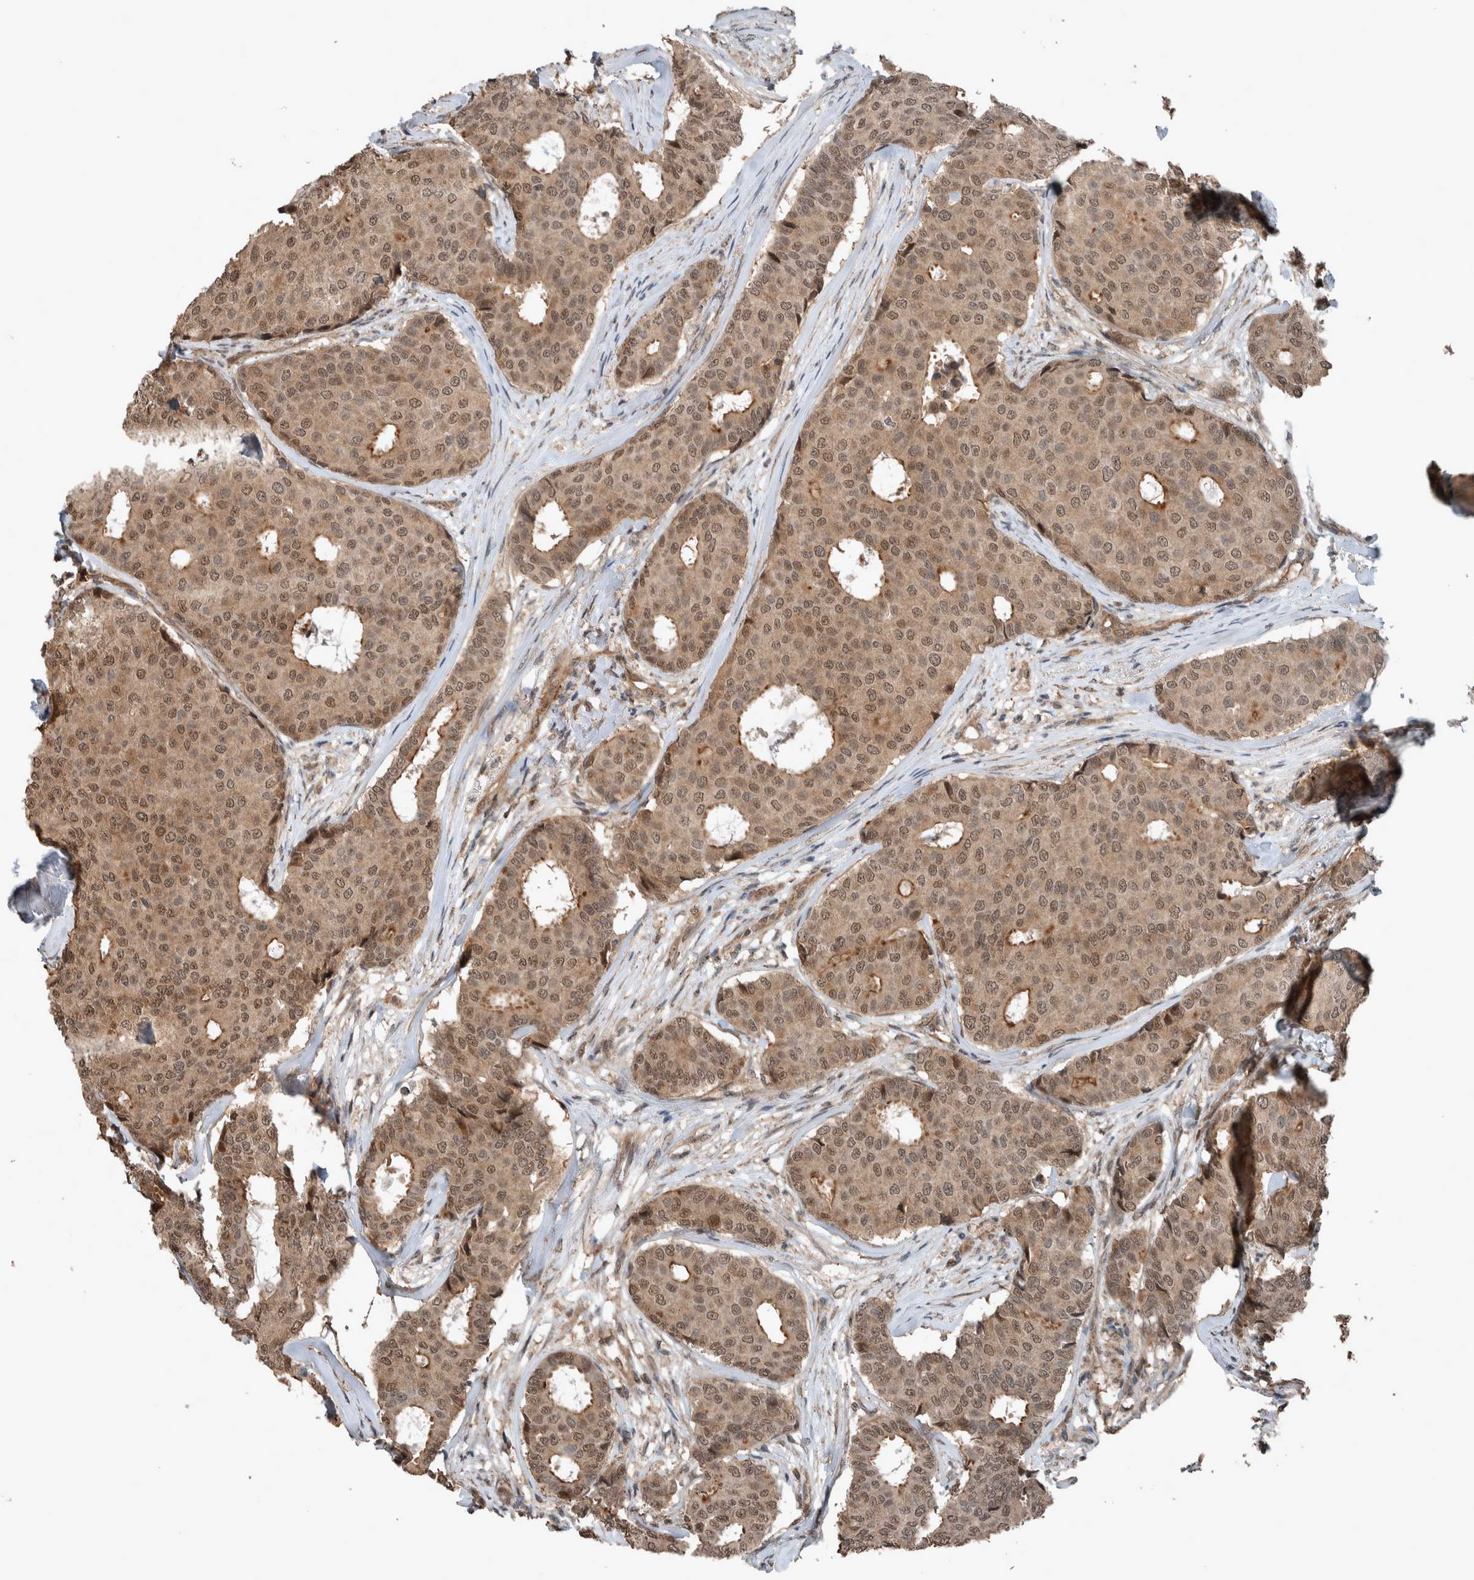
{"staining": {"intensity": "weak", "quantity": ">75%", "location": "cytoplasmic/membranous,nuclear"}, "tissue": "breast cancer", "cell_type": "Tumor cells", "image_type": "cancer", "snomed": [{"axis": "morphology", "description": "Duct carcinoma"}, {"axis": "topography", "description": "Breast"}], "caption": "Immunohistochemical staining of breast cancer shows low levels of weak cytoplasmic/membranous and nuclear protein expression in approximately >75% of tumor cells.", "gene": "MYO1E", "patient": {"sex": "female", "age": 75}}